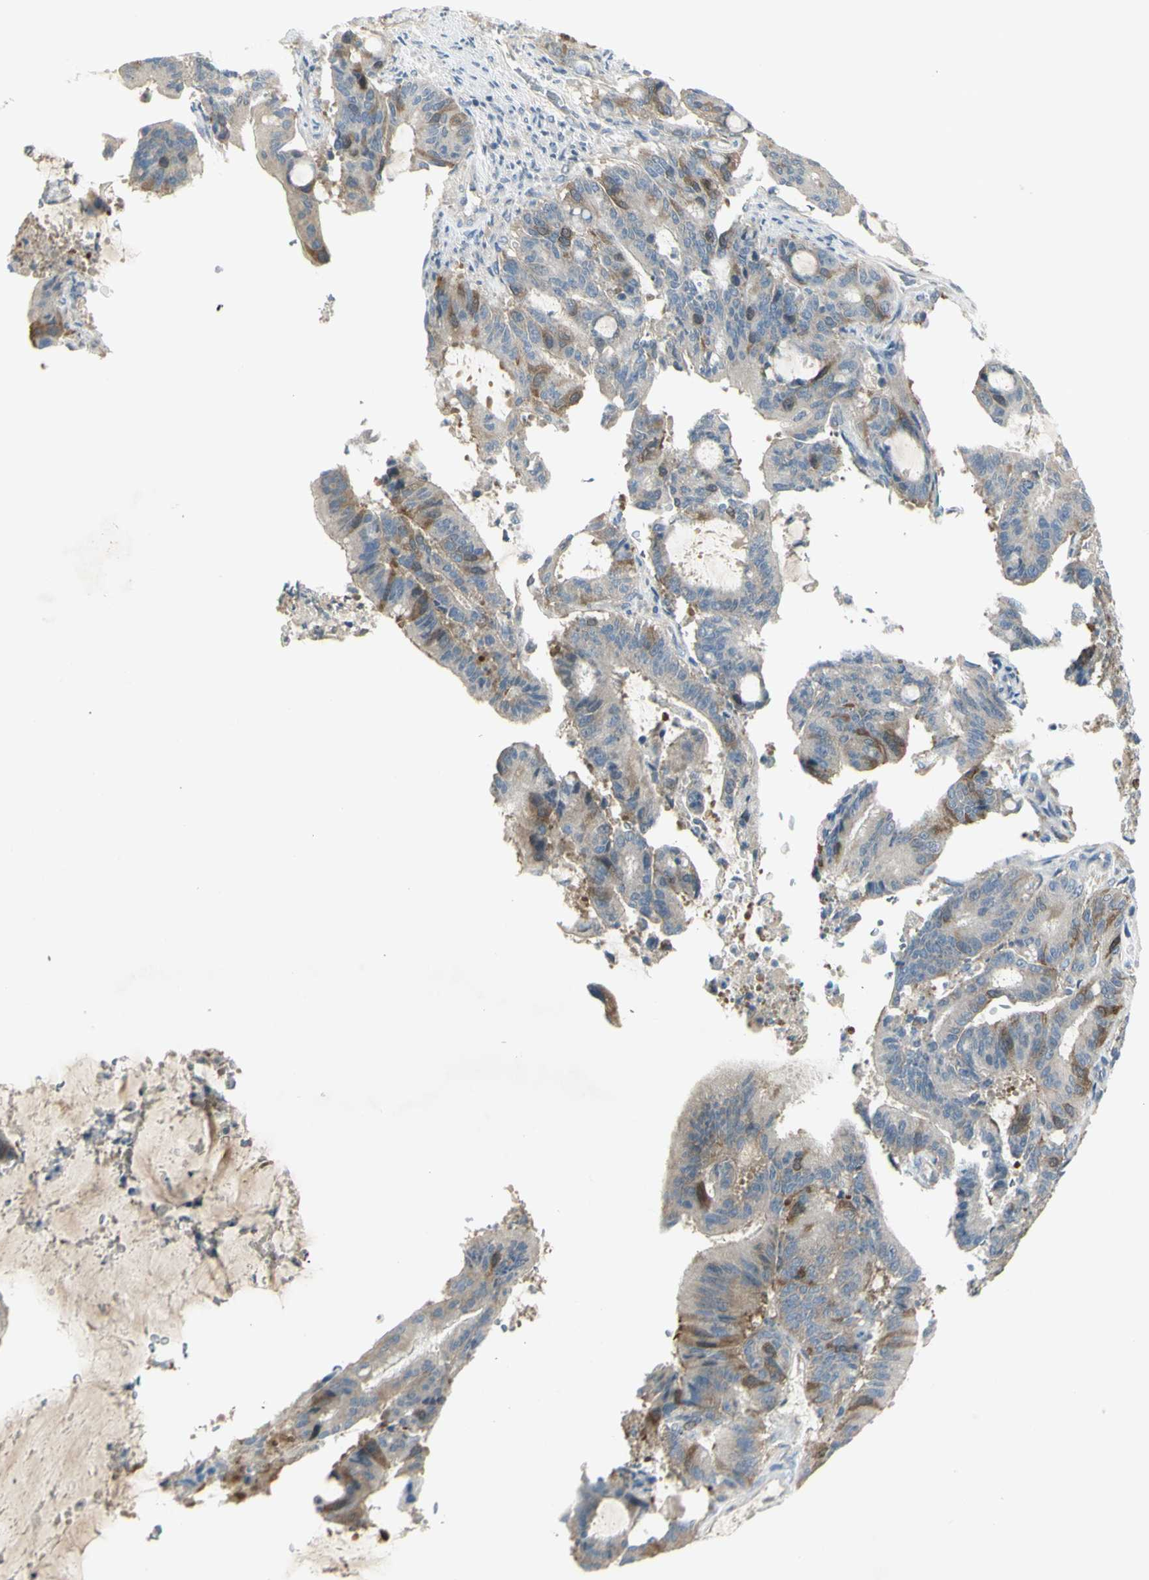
{"staining": {"intensity": "moderate", "quantity": "25%-75%", "location": "cytoplasmic/membranous"}, "tissue": "liver cancer", "cell_type": "Tumor cells", "image_type": "cancer", "snomed": [{"axis": "morphology", "description": "Cholangiocarcinoma"}, {"axis": "topography", "description": "Liver"}], "caption": "Liver cancer stained with immunohistochemistry reveals moderate cytoplasmic/membranous expression in approximately 25%-75% of tumor cells. The protein is shown in brown color, while the nuclei are stained blue.", "gene": "CCNB2", "patient": {"sex": "female", "age": 73}}